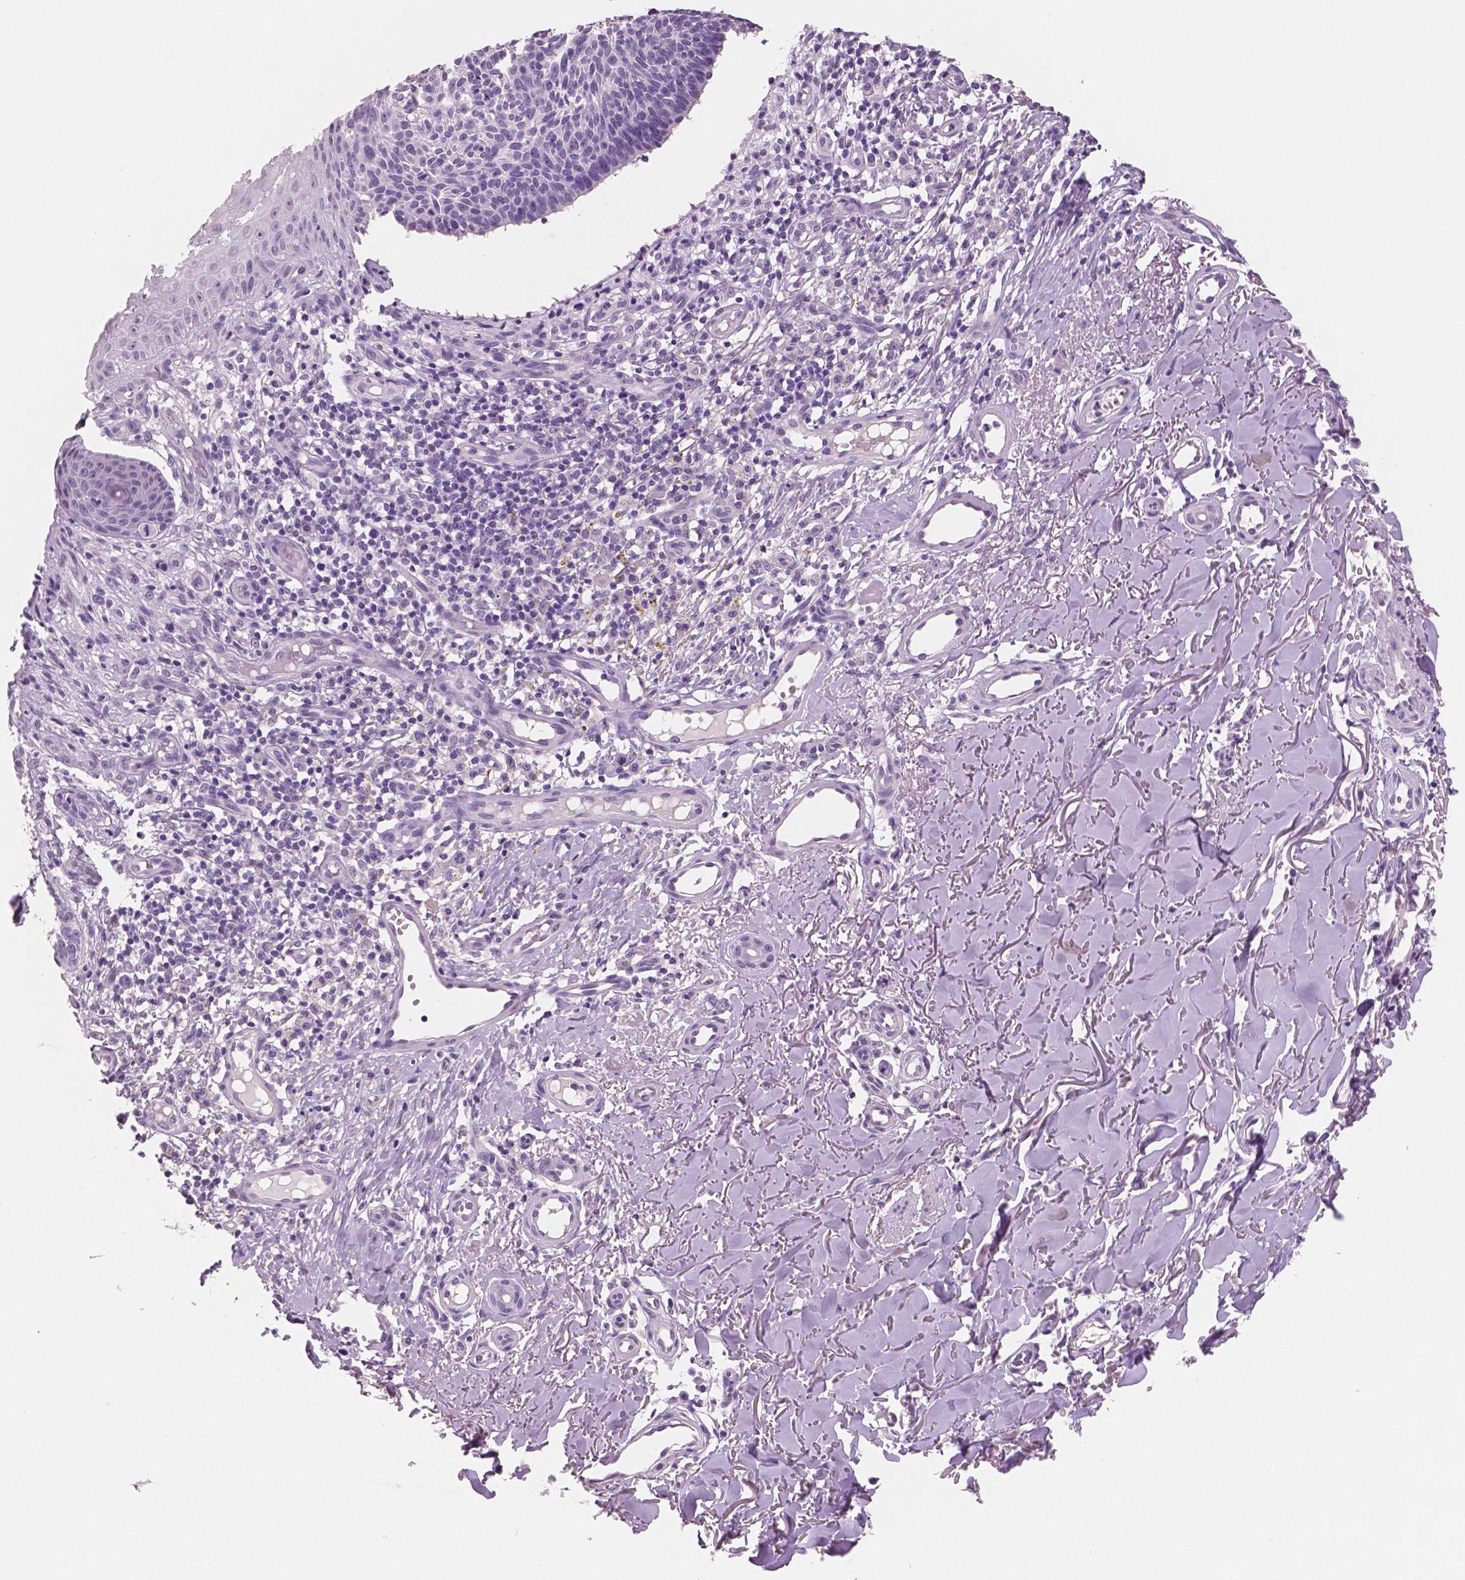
{"staining": {"intensity": "negative", "quantity": "none", "location": "none"}, "tissue": "skin cancer", "cell_type": "Tumor cells", "image_type": "cancer", "snomed": [{"axis": "morphology", "description": "Basal cell carcinoma"}, {"axis": "topography", "description": "Skin"}], "caption": "A micrograph of human skin cancer (basal cell carcinoma) is negative for staining in tumor cells.", "gene": "NECAB2", "patient": {"sex": "male", "age": 88}}